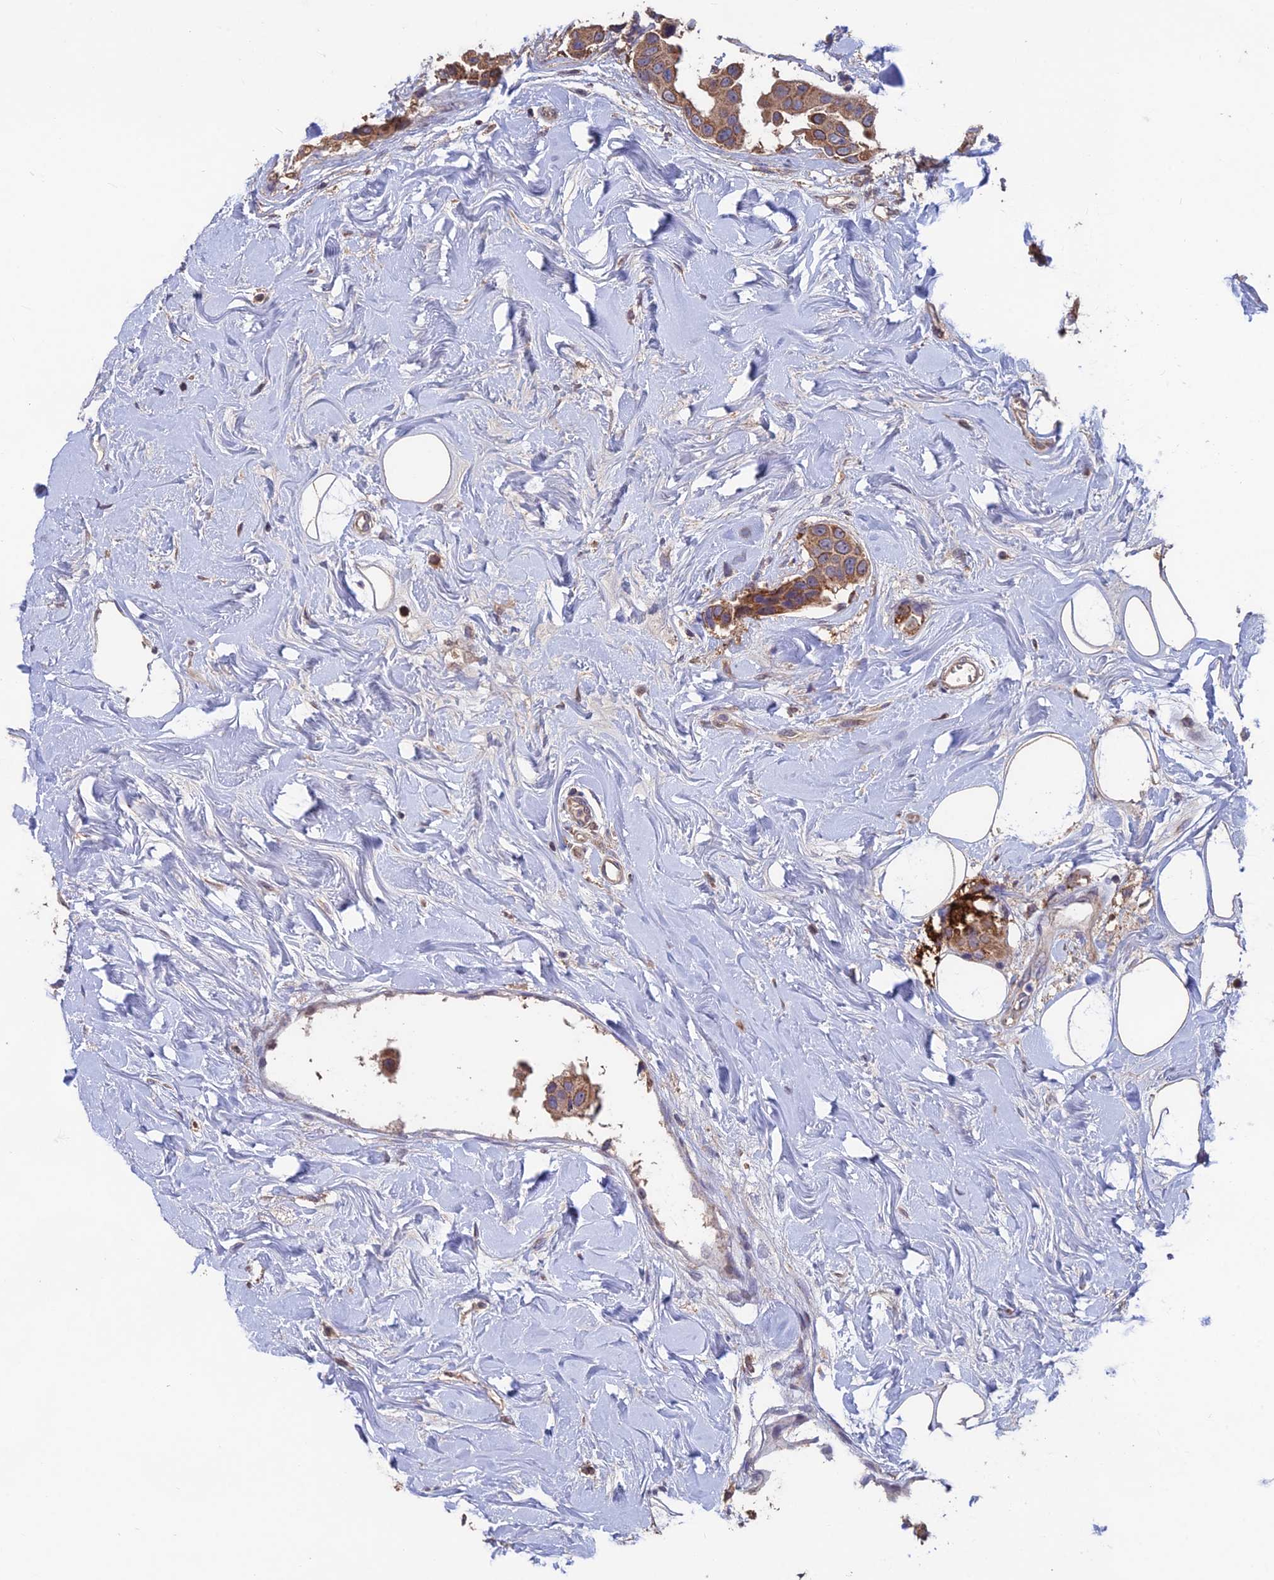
{"staining": {"intensity": "moderate", "quantity": ">75%", "location": "cytoplasmic/membranous"}, "tissue": "breast cancer", "cell_type": "Tumor cells", "image_type": "cancer", "snomed": [{"axis": "morphology", "description": "Normal tissue, NOS"}, {"axis": "morphology", "description": "Duct carcinoma"}, {"axis": "topography", "description": "Breast"}], "caption": "Immunohistochemistry (IHC) image of neoplastic tissue: intraductal carcinoma (breast) stained using immunohistochemistry (IHC) shows medium levels of moderate protein expression localized specifically in the cytoplasmic/membranous of tumor cells, appearing as a cytoplasmic/membranous brown color.", "gene": "SHISA5", "patient": {"sex": "female", "age": 39}}